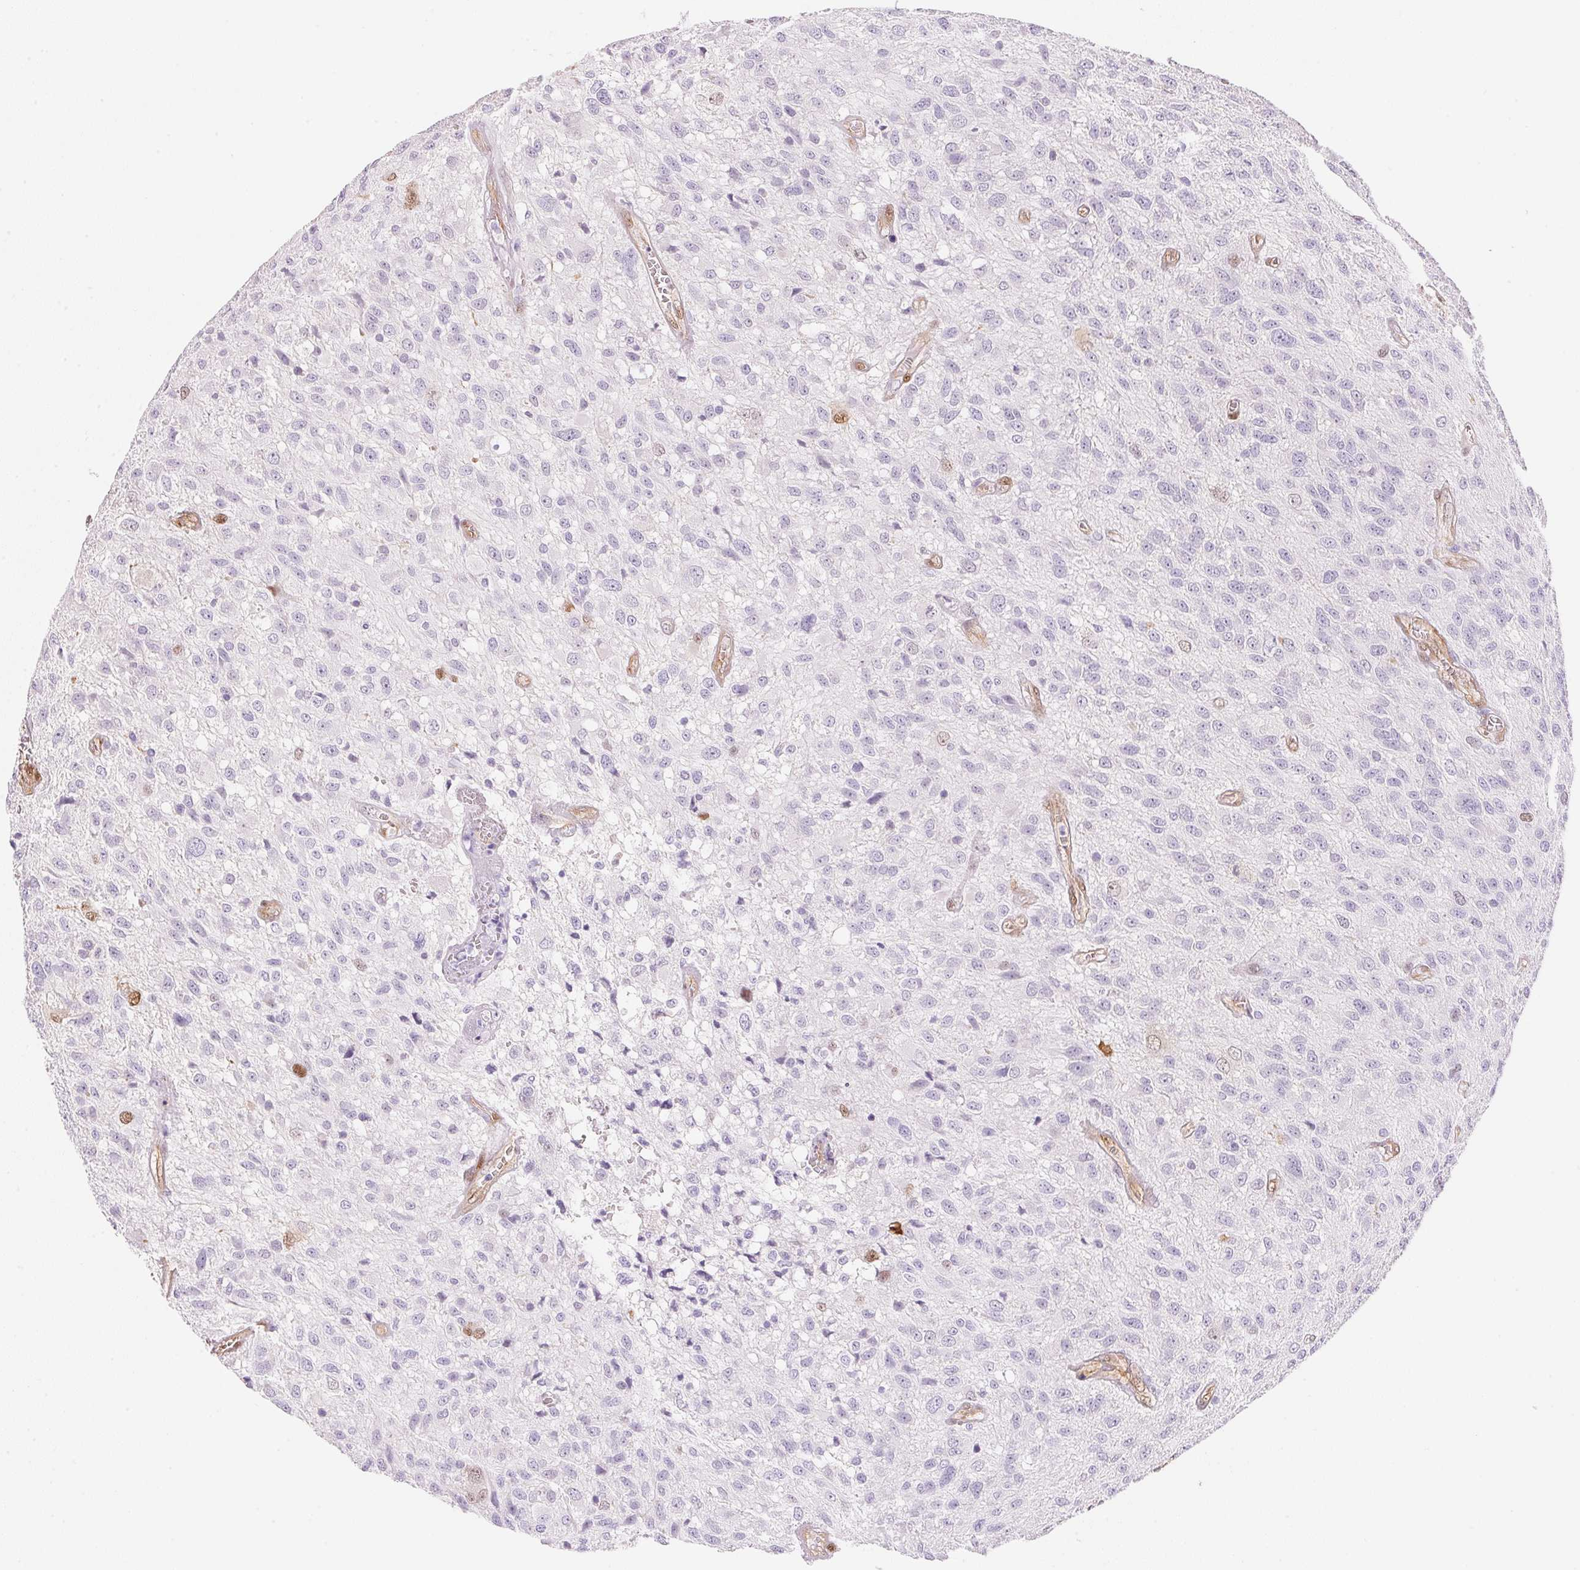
{"staining": {"intensity": "negative", "quantity": "none", "location": "none"}, "tissue": "glioma", "cell_type": "Tumor cells", "image_type": "cancer", "snomed": [{"axis": "morphology", "description": "Glioma, malignant, Low grade"}, {"axis": "topography", "description": "Brain"}], "caption": "Histopathology image shows no significant protein staining in tumor cells of glioma.", "gene": "SMTN", "patient": {"sex": "male", "age": 66}}